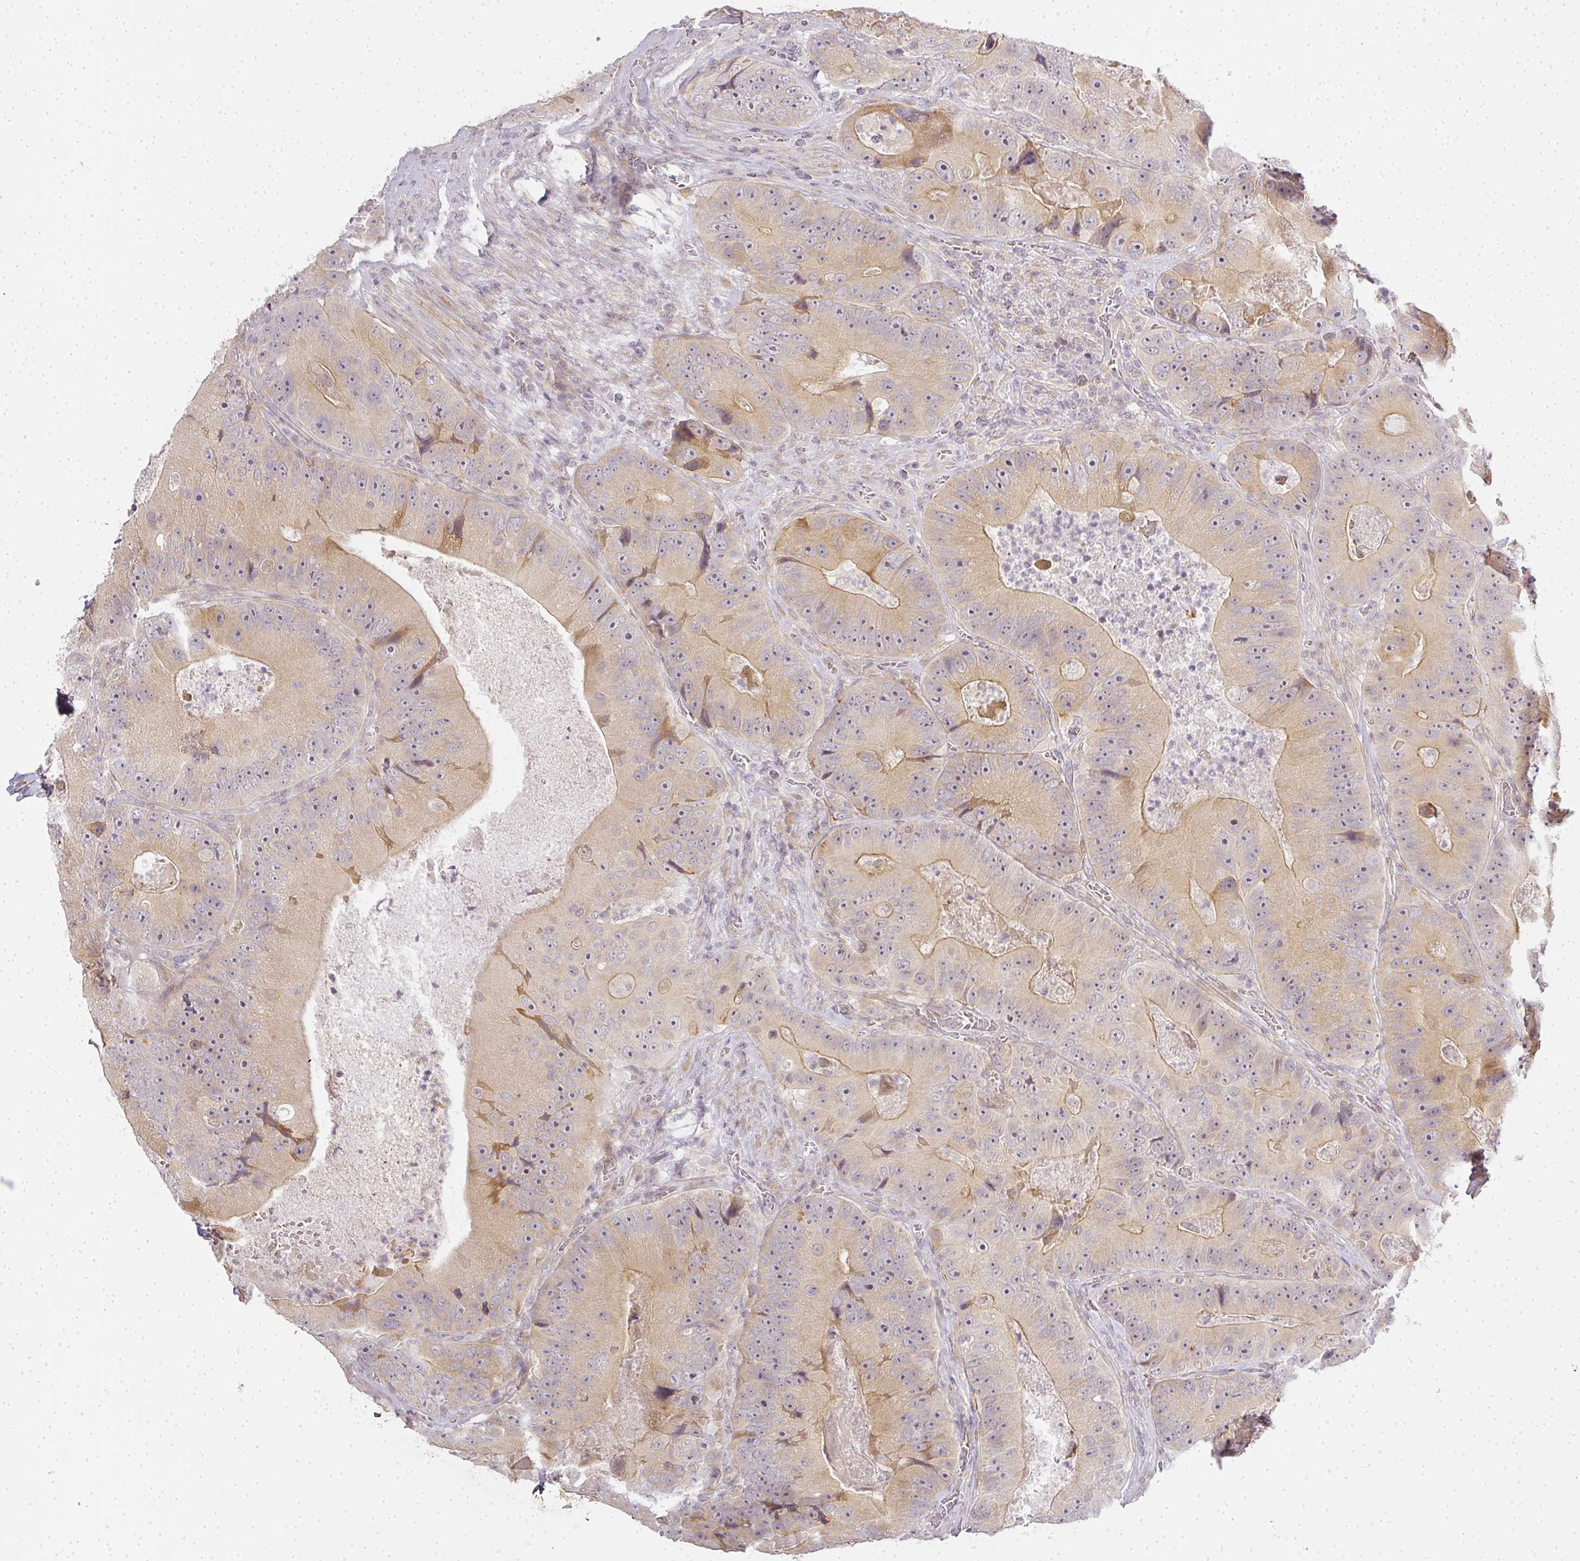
{"staining": {"intensity": "weak", "quantity": ">75%", "location": "cytoplasmic/membranous"}, "tissue": "colorectal cancer", "cell_type": "Tumor cells", "image_type": "cancer", "snomed": [{"axis": "morphology", "description": "Adenocarcinoma, NOS"}, {"axis": "topography", "description": "Colon"}], "caption": "A micrograph of human adenocarcinoma (colorectal) stained for a protein exhibits weak cytoplasmic/membranous brown staining in tumor cells.", "gene": "MED19", "patient": {"sex": "female", "age": 86}}